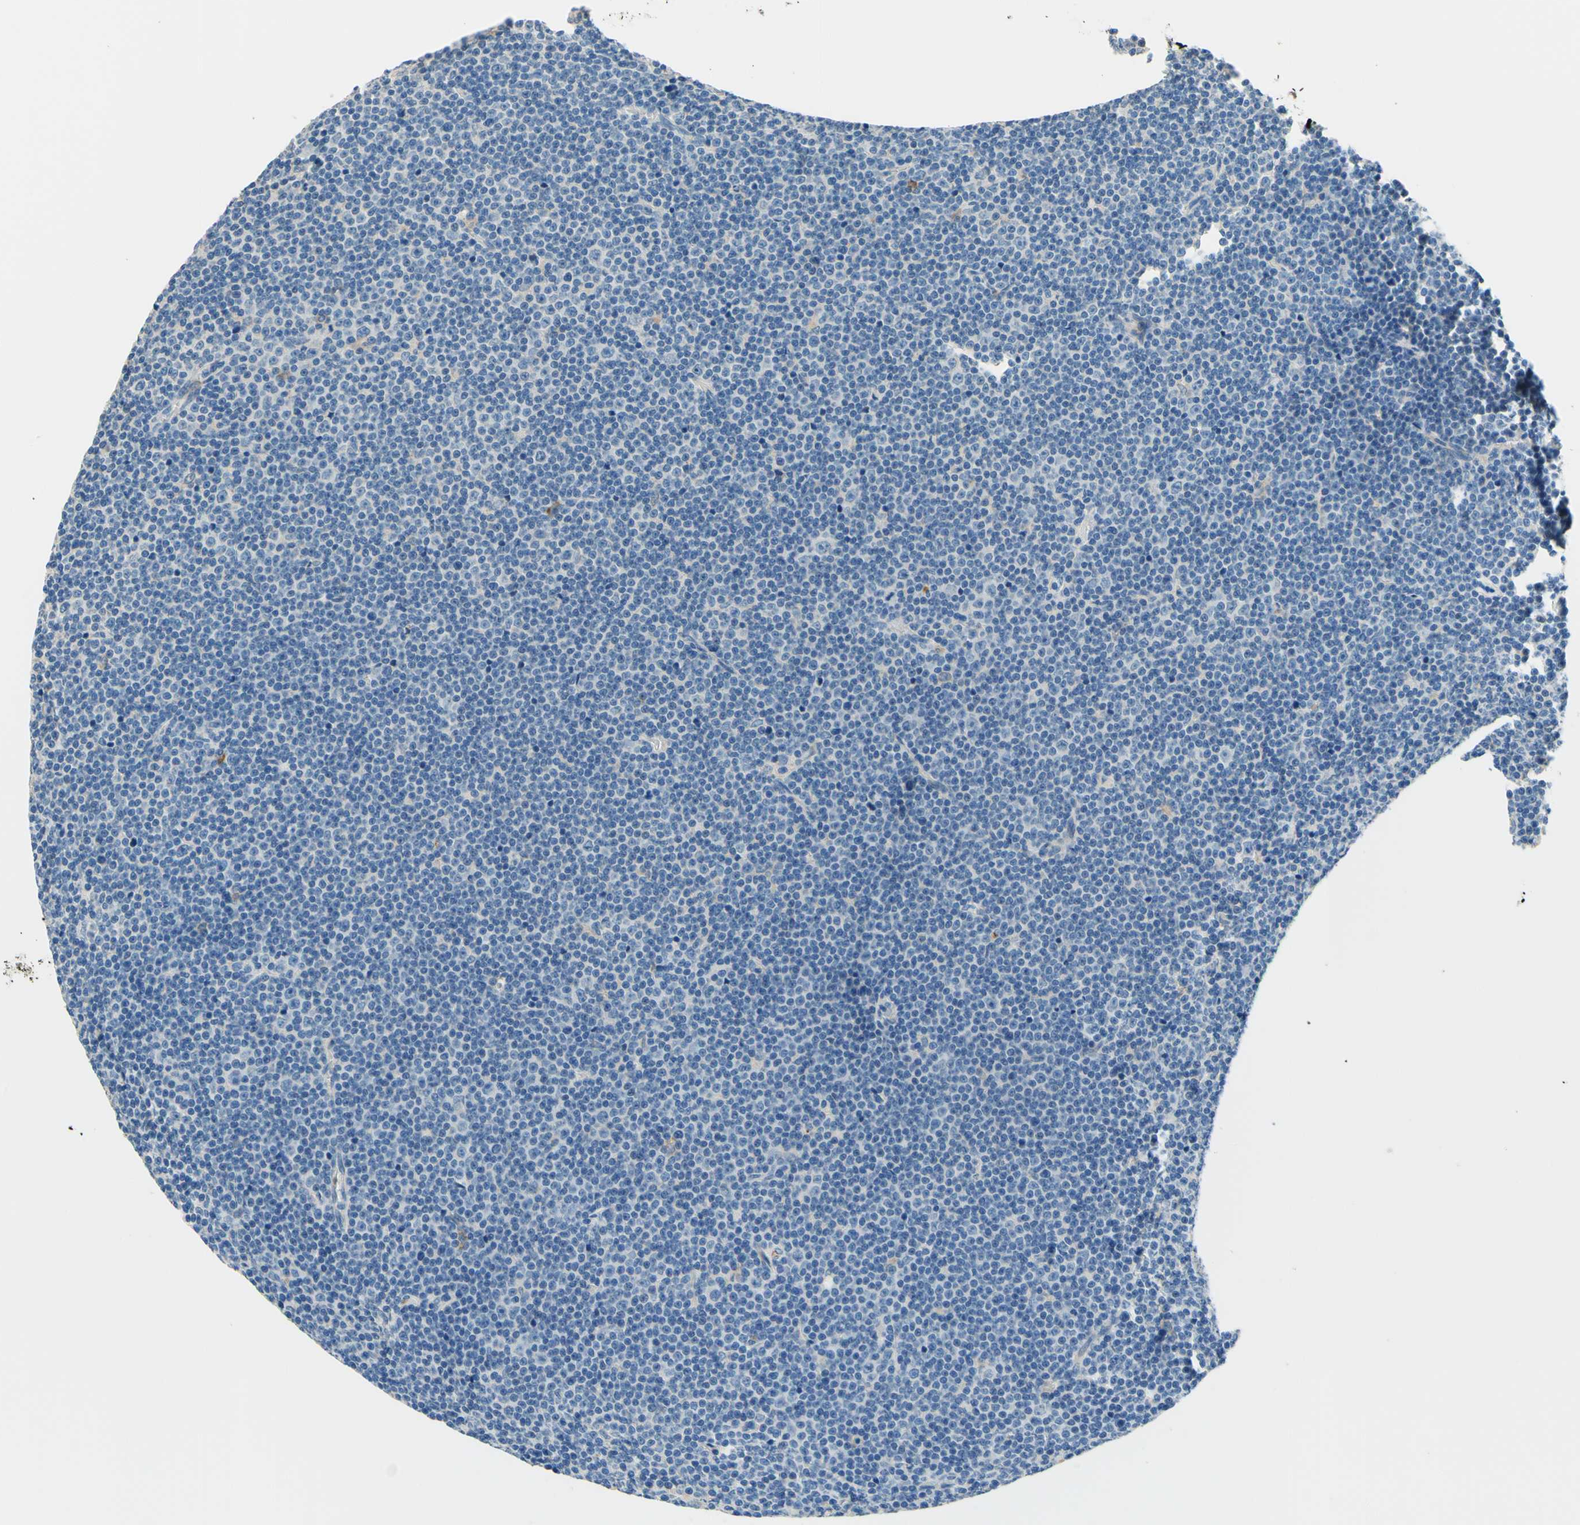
{"staining": {"intensity": "negative", "quantity": "none", "location": "none"}, "tissue": "lymphoma", "cell_type": "Tumor cells", "image_type": "cancer", "snomed": [{"axis": "morphology", "description": "Malignant lymphoma, non-Hodgkin's type, Low grade"}, {"axis": "topography", "description": "Lymph node"}], "caption": "High power microscopy photomicrograph of an immunohistochemistry histopathology image of low-grade malignant lymphoma, non-Hodgkin's type, revealing no significant expression in tumor cells.", "gene": "SIGLEC9", "patient": {"sex": "female", "age": 67}}